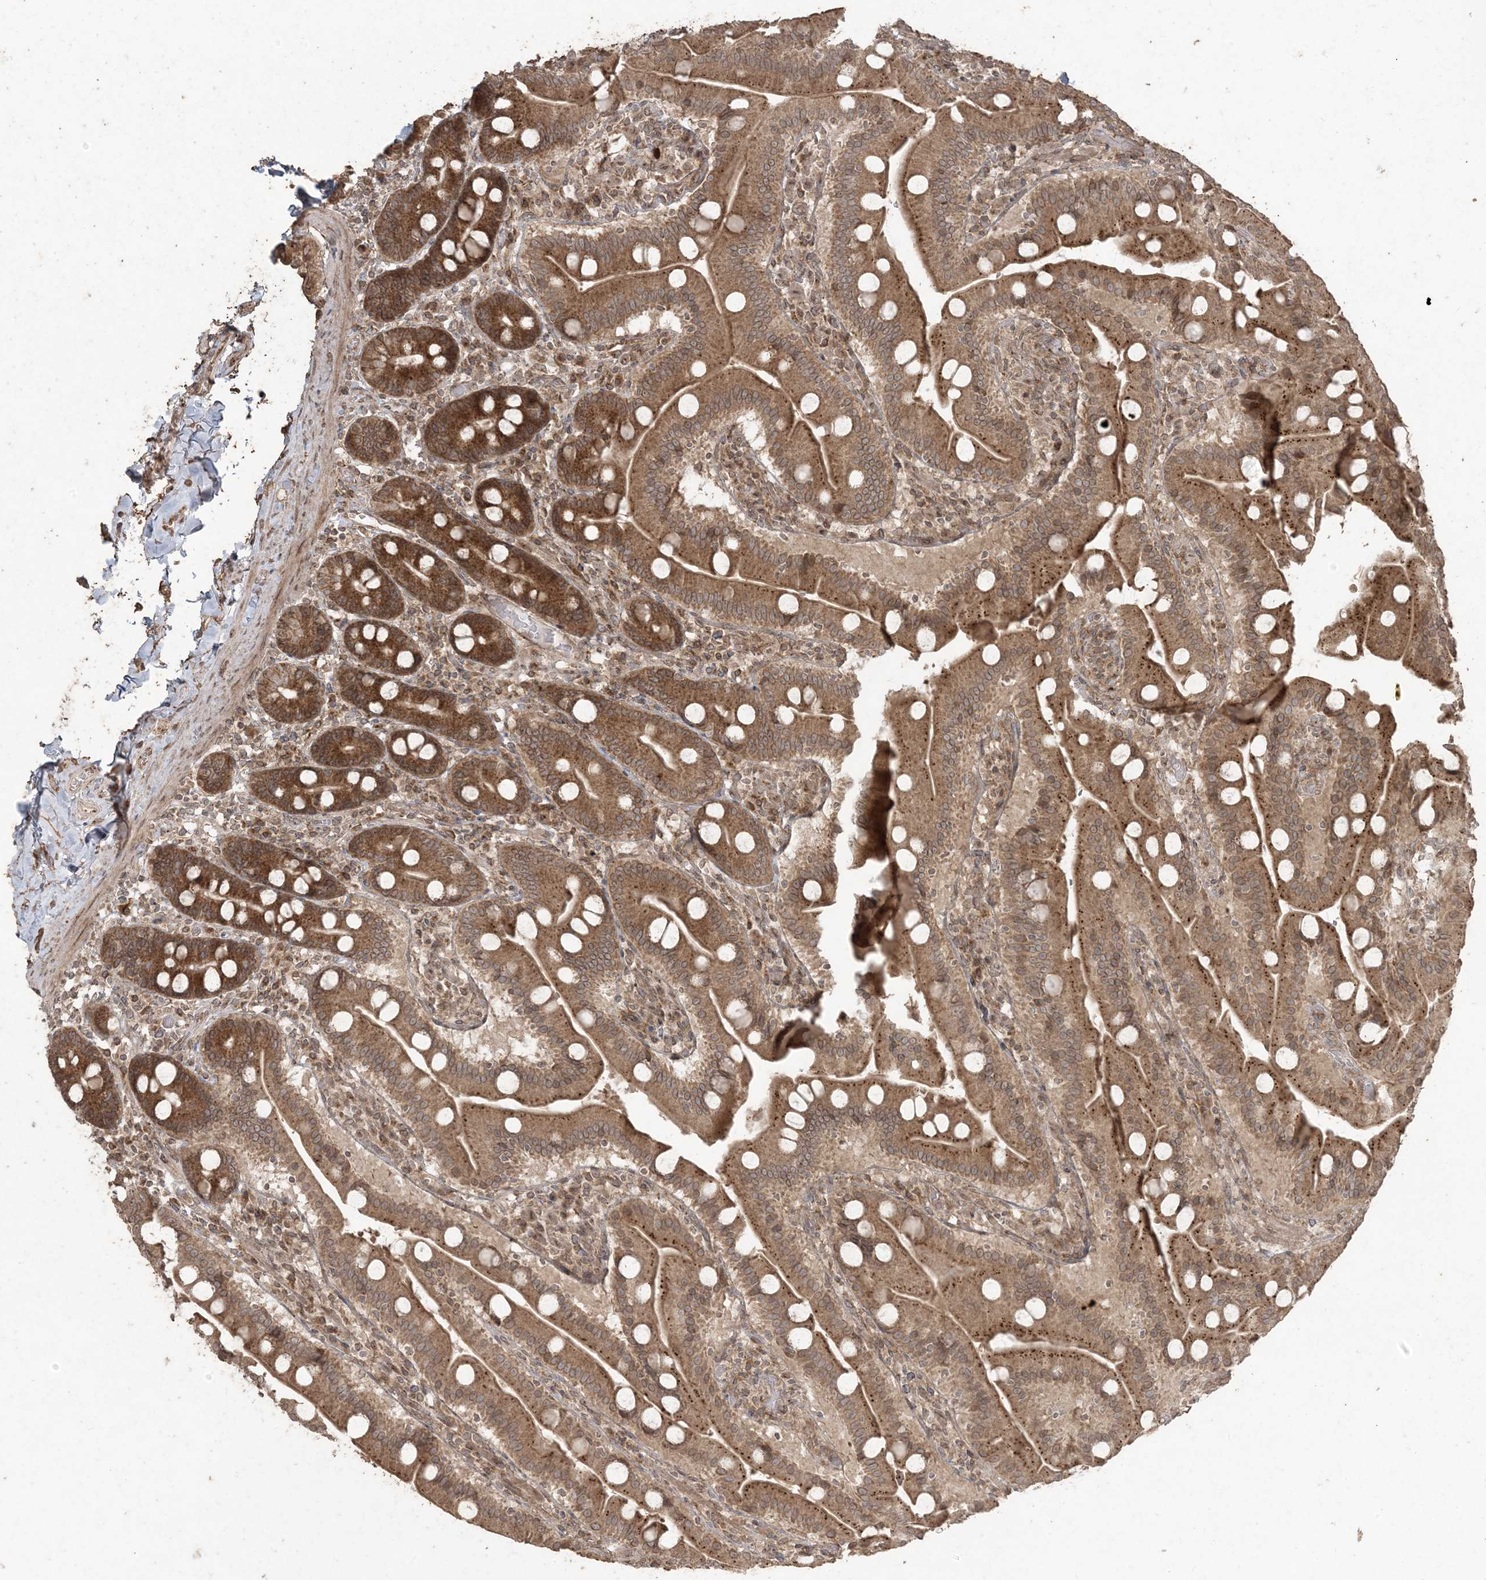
{"staining": {"intensity": "strong", "quantity": ">75%", "location": "cytoplasmic/membranous"}, "tissue": "duodenum", "cell_type": "Glandular cells", "image_type": "normal", "snomed": [{"axis": "morphology", "description": "Normal tissue, NOS"}, {"axis": "topography", "description": "Duodenum"}], "caption": "Glandular cells demonstrate strong cytoplasmic/membranous positivity in about >75% of cells in normal duodenum.", "gene": "DDX19B", "patient": {"sex": "male", "age": 55}}